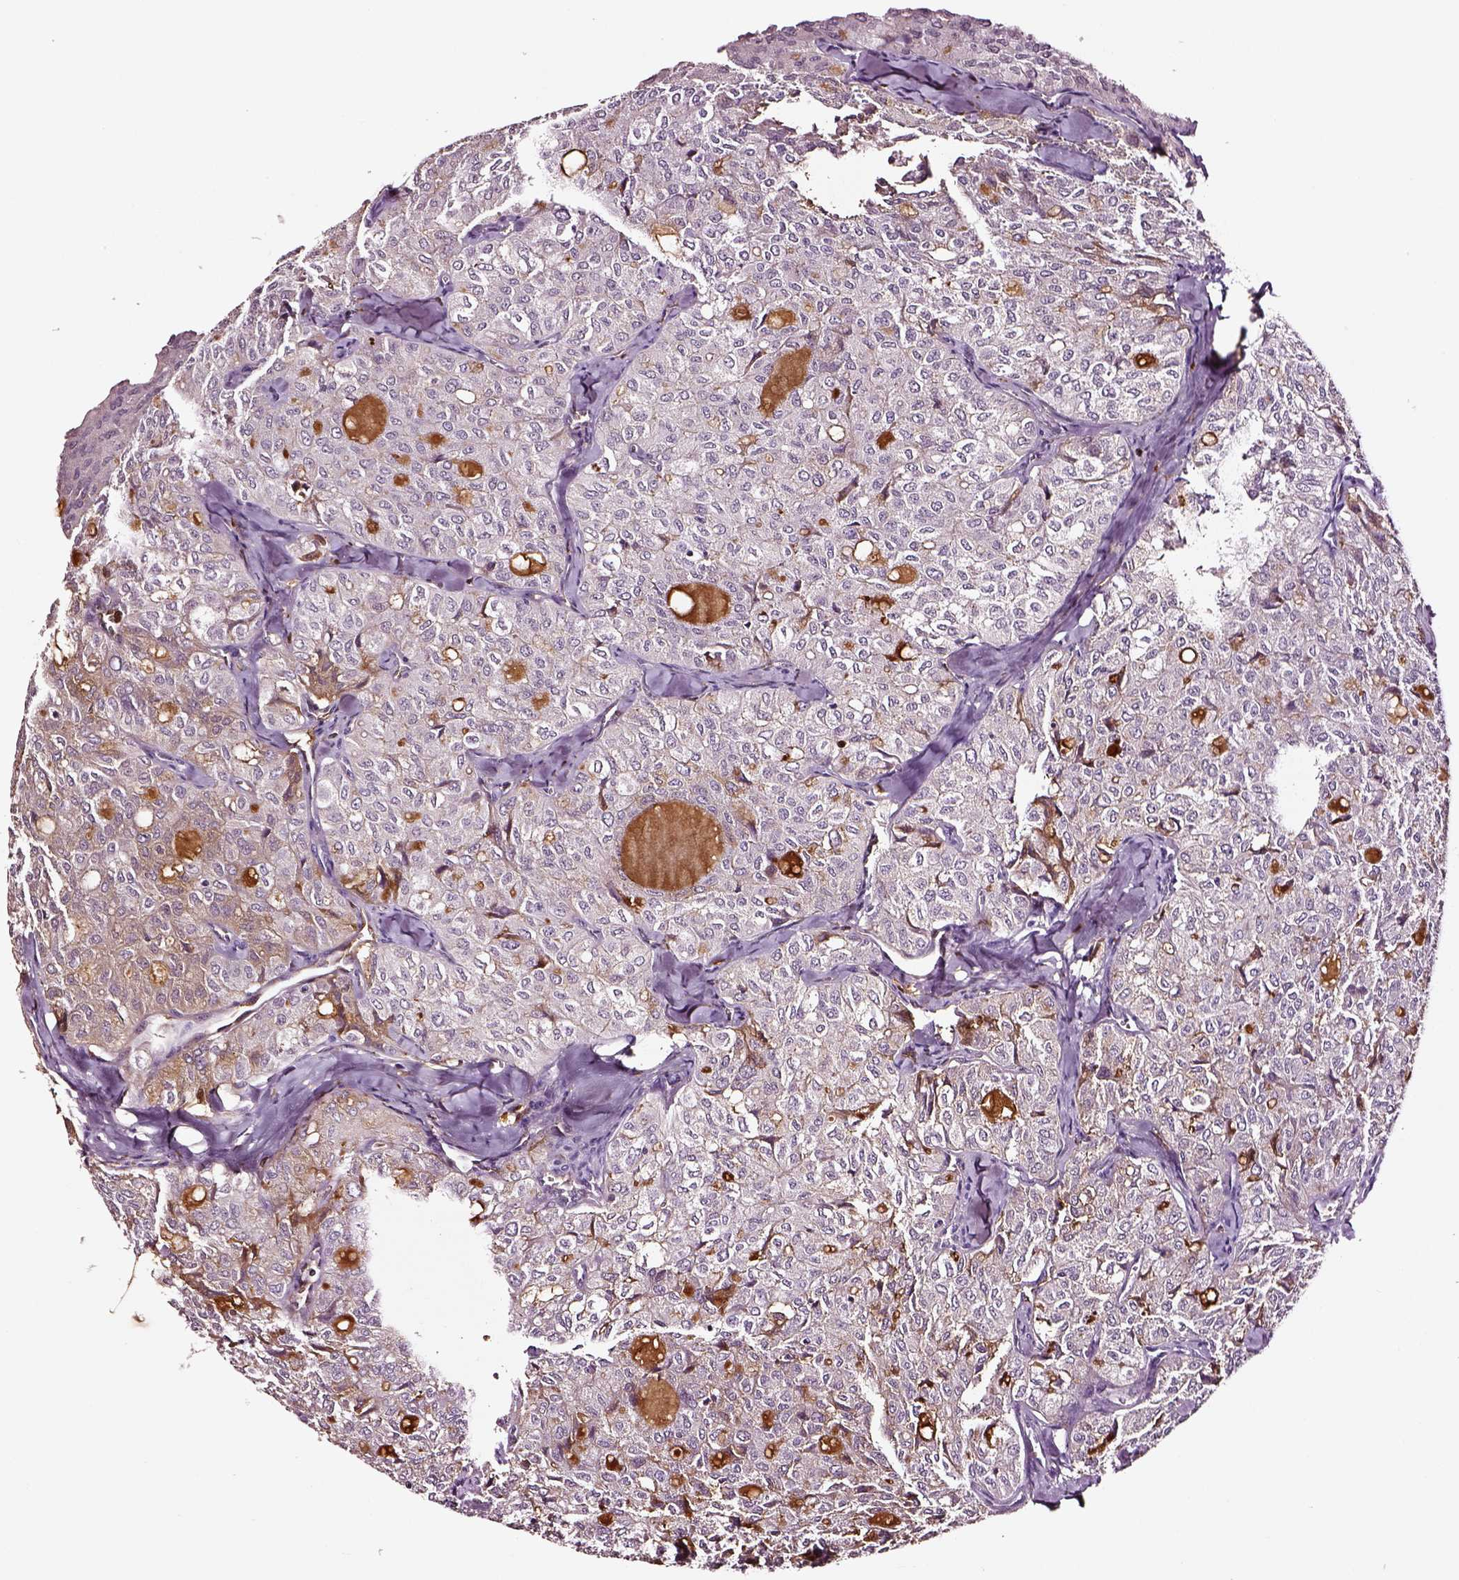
{"staining": {"intensity": "weak", "quantity": "<25%", "location": "cytoplasmic/membranous"}, "tissue": "thyroid cancer", "cell_type": "Tumor cells", "image_type": "cancer", "snomed": [{"axis": "morphology", "description": "Follicular adenoma carcinoma, NOS"}, {"axis": "topography", "description": "Thyroid gland"}], "caption": "Protein analysis of thyroid follicular adenoma carcinoma displays no significant expression in tumor cells.", "gene": "TF", "patient": {"sex": "male", "age": 75}}